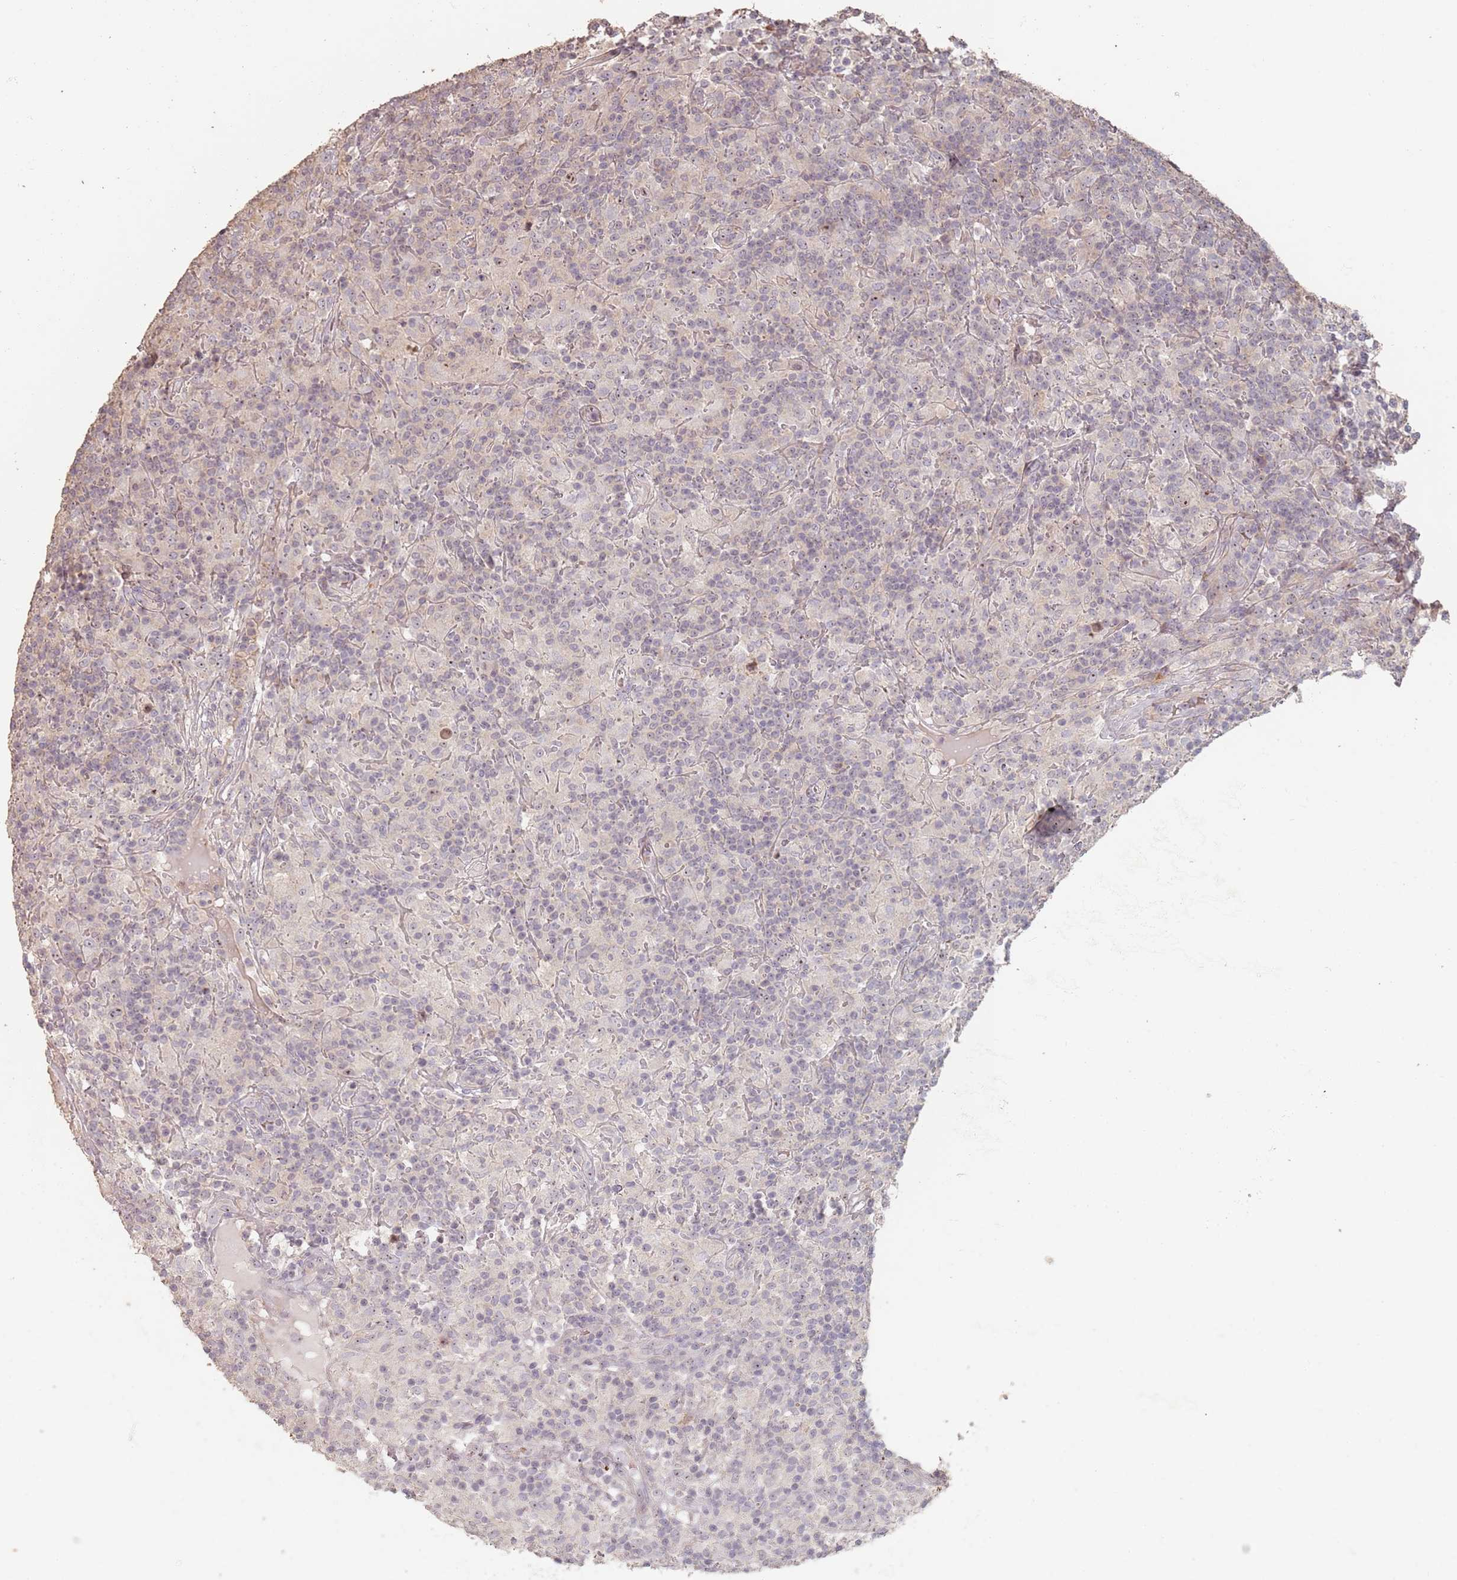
{"staining": {"intensity": "moderate", "quantity": "25%-75%", "location": "nuclear"}, "tissue": "lymphoma", "cell_type": "Tumor cells", "image_type": "cancer", "snomed": [{"axis": "morphology", "description": "Hodgkin's disease, NOS"}, {"axis": "topography", "description": "Lymph node"}], "caption": "An image showing moderate nuclear positivity in approximately 25%-75% of tumor cells in lymphoma, as visualized by brown immunohistochemical staining.", "gene": "ADTRP", "patient": {"sex": "male", "age": 70}}